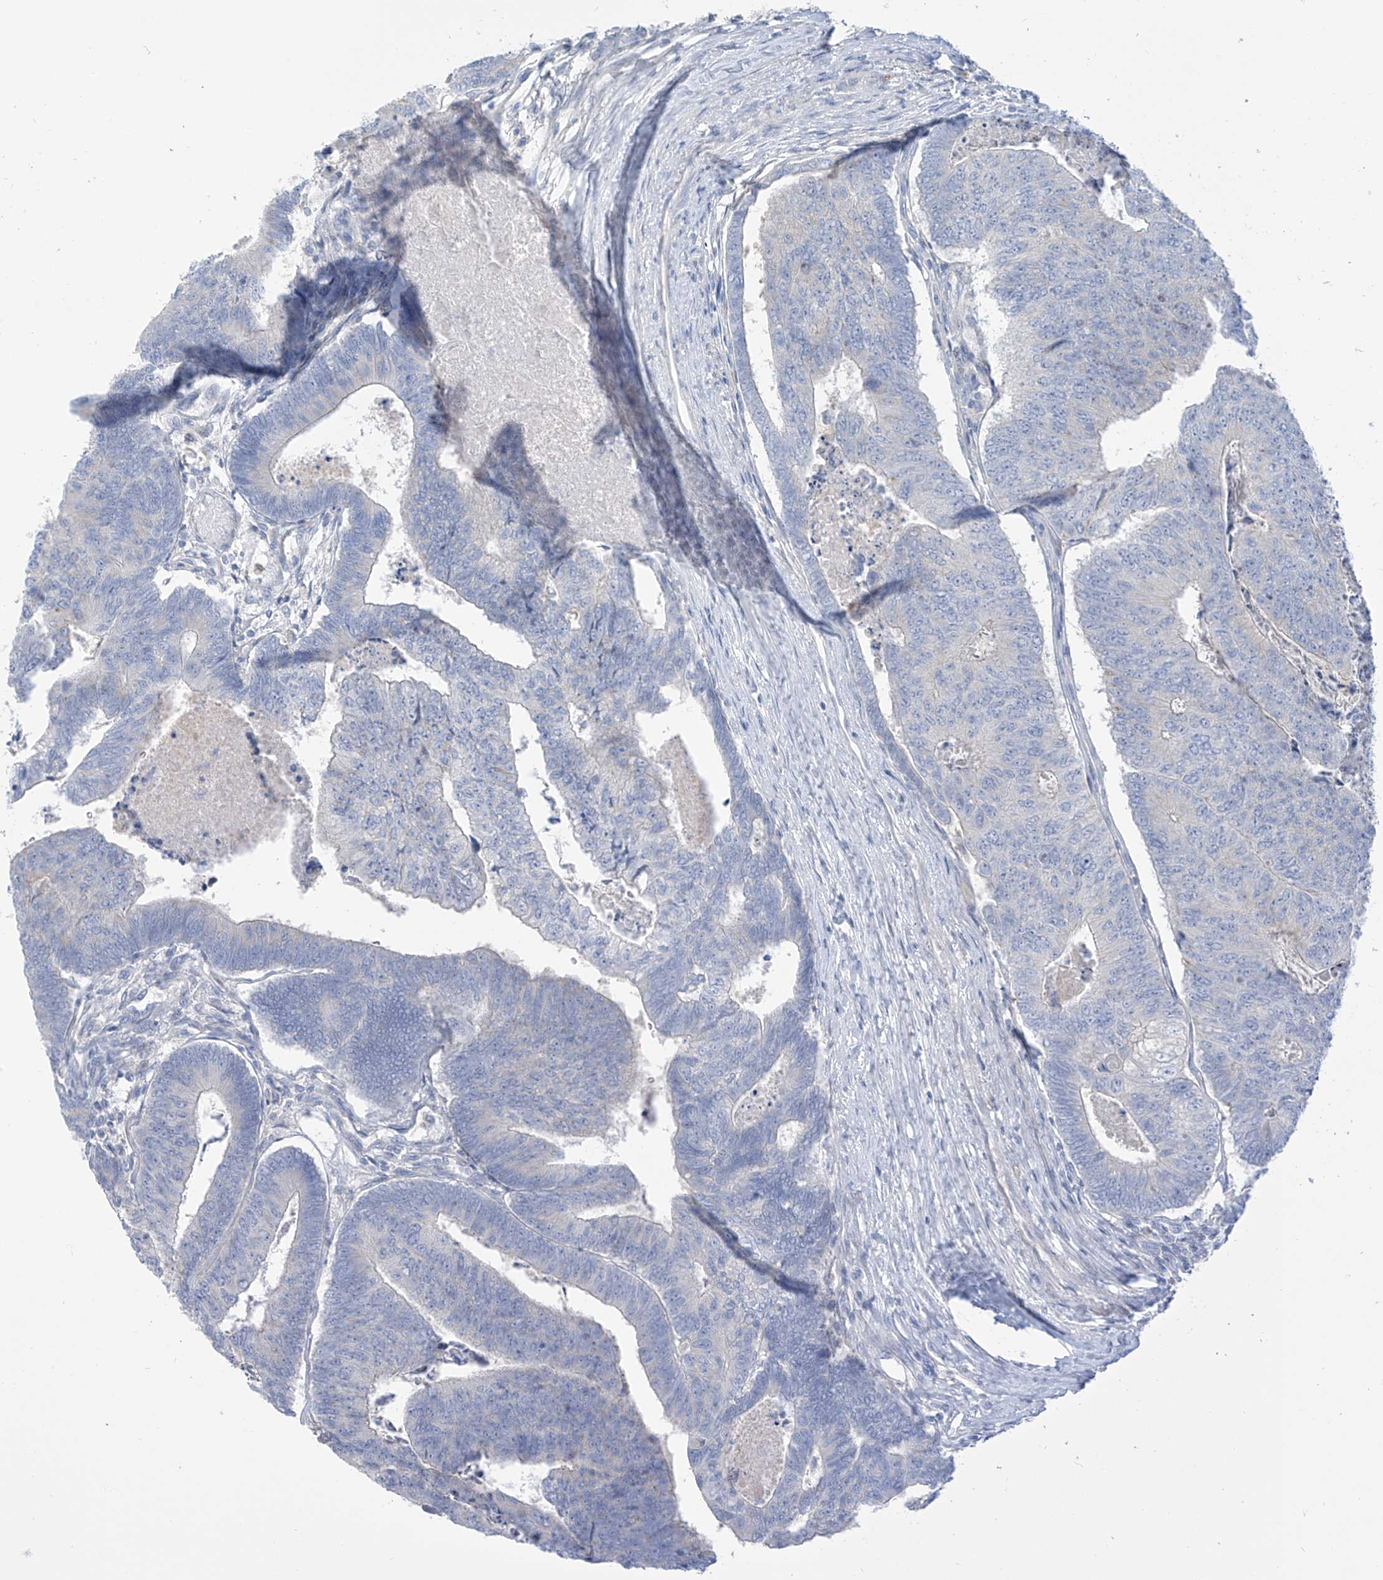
{"staining": {"intensity": "negative", "quantity": "none", "location": "none"}, "tissue": "colorectal cancer", "cell_type": "Tumor cells", "image_type": "cancer", "snomed": [{"axis": "morphology", "description": "Adenocarcinoma, NOS"}, {"axis": "topography", "description": "Colon"}], "caption": "Immunohistochemistry (IHC) photomicrograph of neoplastic tissue: human colorectal adenocarcinoma stained with DAB (3,3'-diaminobenzidine) displays no significant protein expression in tumor cells. (Brightfield microscopy of DAB immunohistochemistry at high magnification).", "gene": "FABP2", "patient": {"sex": "female", "age": 67}}